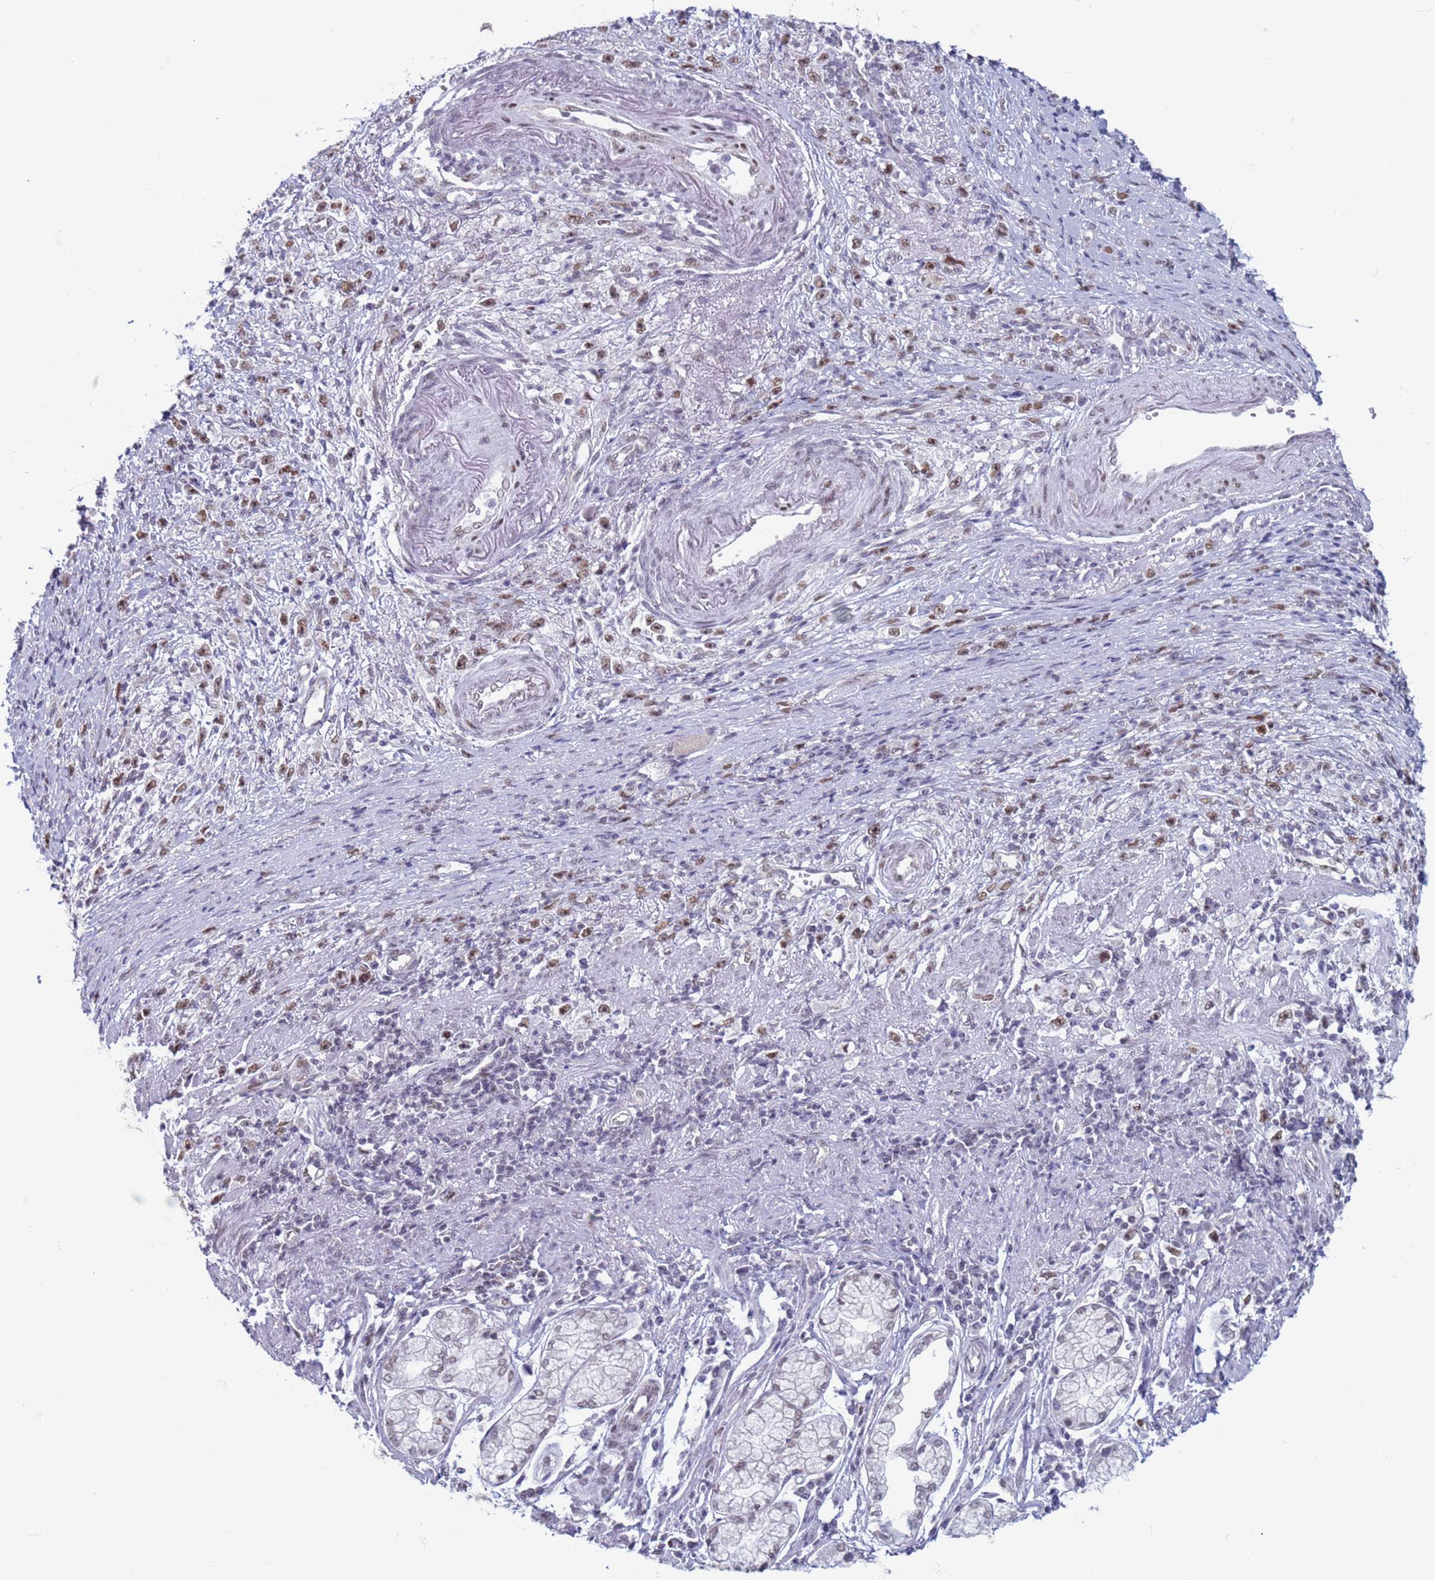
{"staining": {"intensity": "moderate", "quantity": ">75%", "location": "nuclear"}, "tissue": "stomach cancer", "cell_type": "Tumor cells", "image_type": "cancer", "snomed": [{"axis": "morphology", "description": "Adenocarcinoma, NOS"}, {"axis": "topography", "description": "Stomach"}], "caption": "IHC micrograph of stomach cancer stained for a protein (brown), which shows medium levels of moderate nuclear expression in approximately >75% of tumor cells.", "gene": "SAE1", "patient": {"sex": "female", "age": 59}}